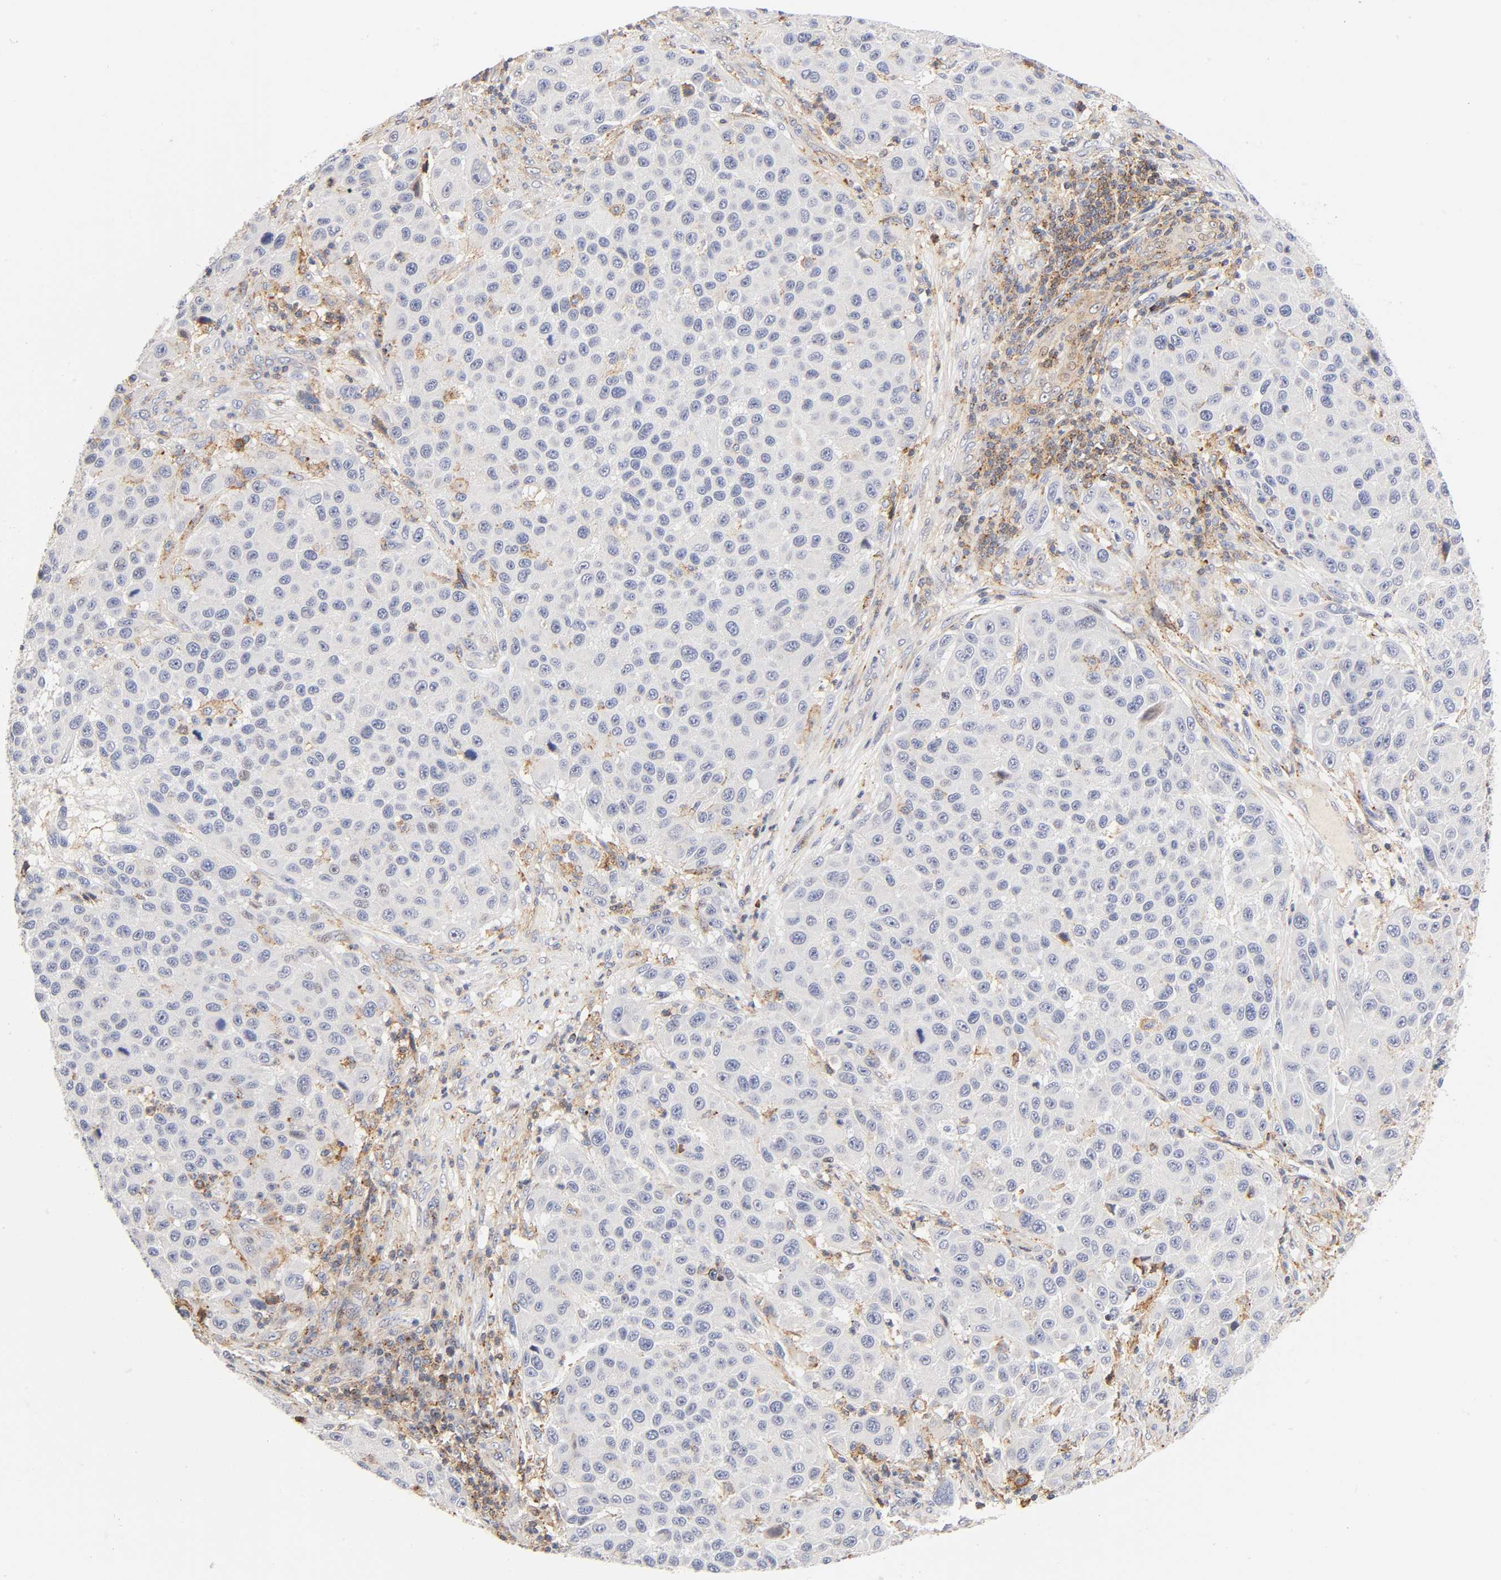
{"staining": {"intensity": "negative", "quantity": "none", "location": "none"}, "tissue": "melanoma", "cell_type": "Tumor cells", "image_type": "cancer", "snomed": [{"axis": "morphology", "description": "Malignant melanoma, Metastatic site"}, {"axis": "topography", "description": "Lymph node"}], "caption": "There is no significant expression in tumor cells of melanoma.", "gene": "ANXA7", "patient": {"sex": "male", "age": 61}}